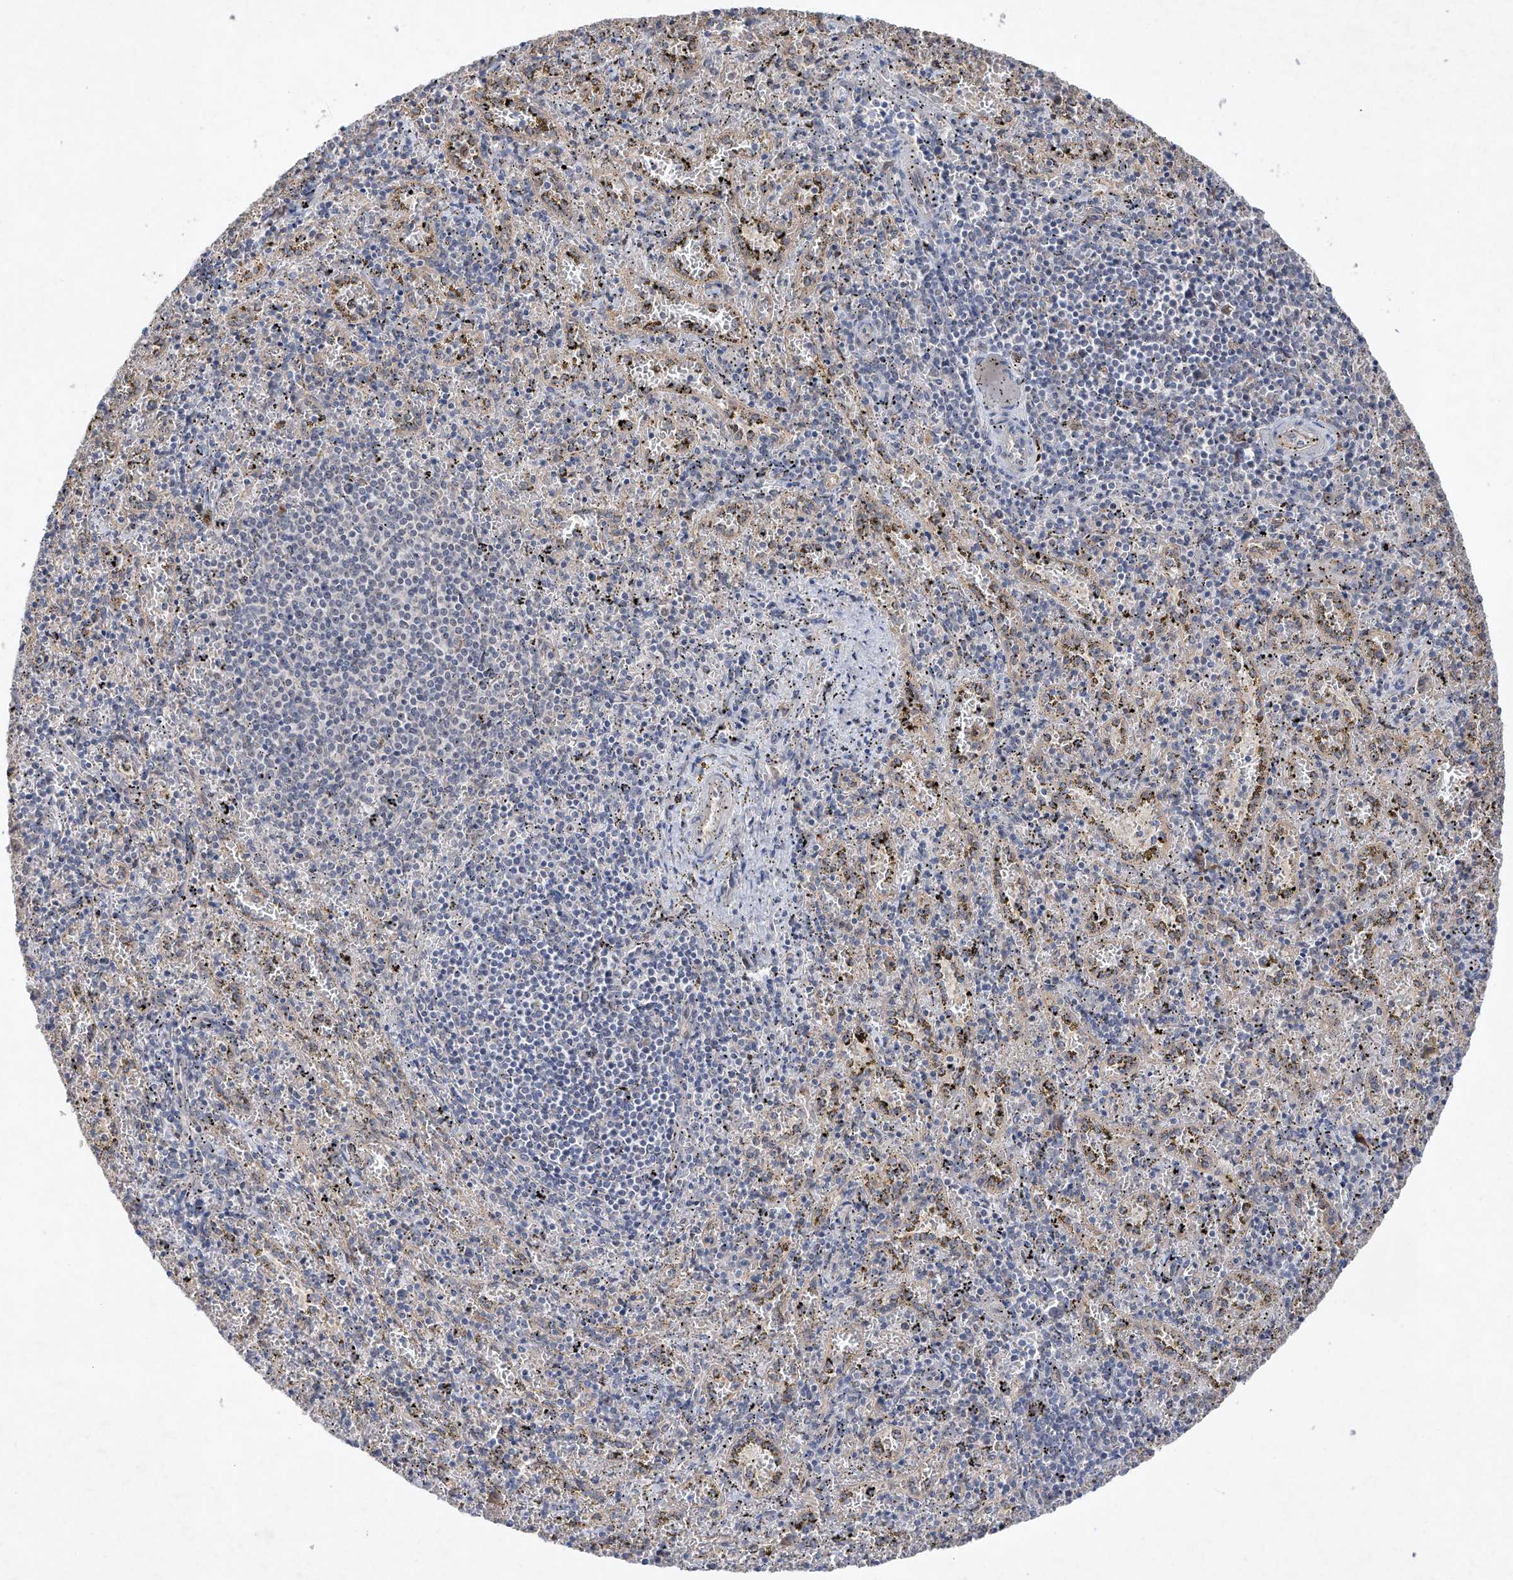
{"staining": {"intensity": "weak", "quantity": "<25%", "location": "cytoplasmic/membranous"}, "tissue": "spleen", "cell_type": "Cells in red pulp", "image_type": "normal", "snomed": [{"axis": "morphology", "description": "Normal tissue, NOS"}, {"axis": "topography", "description": "Spleen"}], "caption": "DAB (3,3'-diaminobenzidine) immunohistochemical staining of unremarkable spleen demonstrates no significant expression in cells in red pulp.", "gene": "FAM135A", "patient": {"sex": "male", "age": 11}}